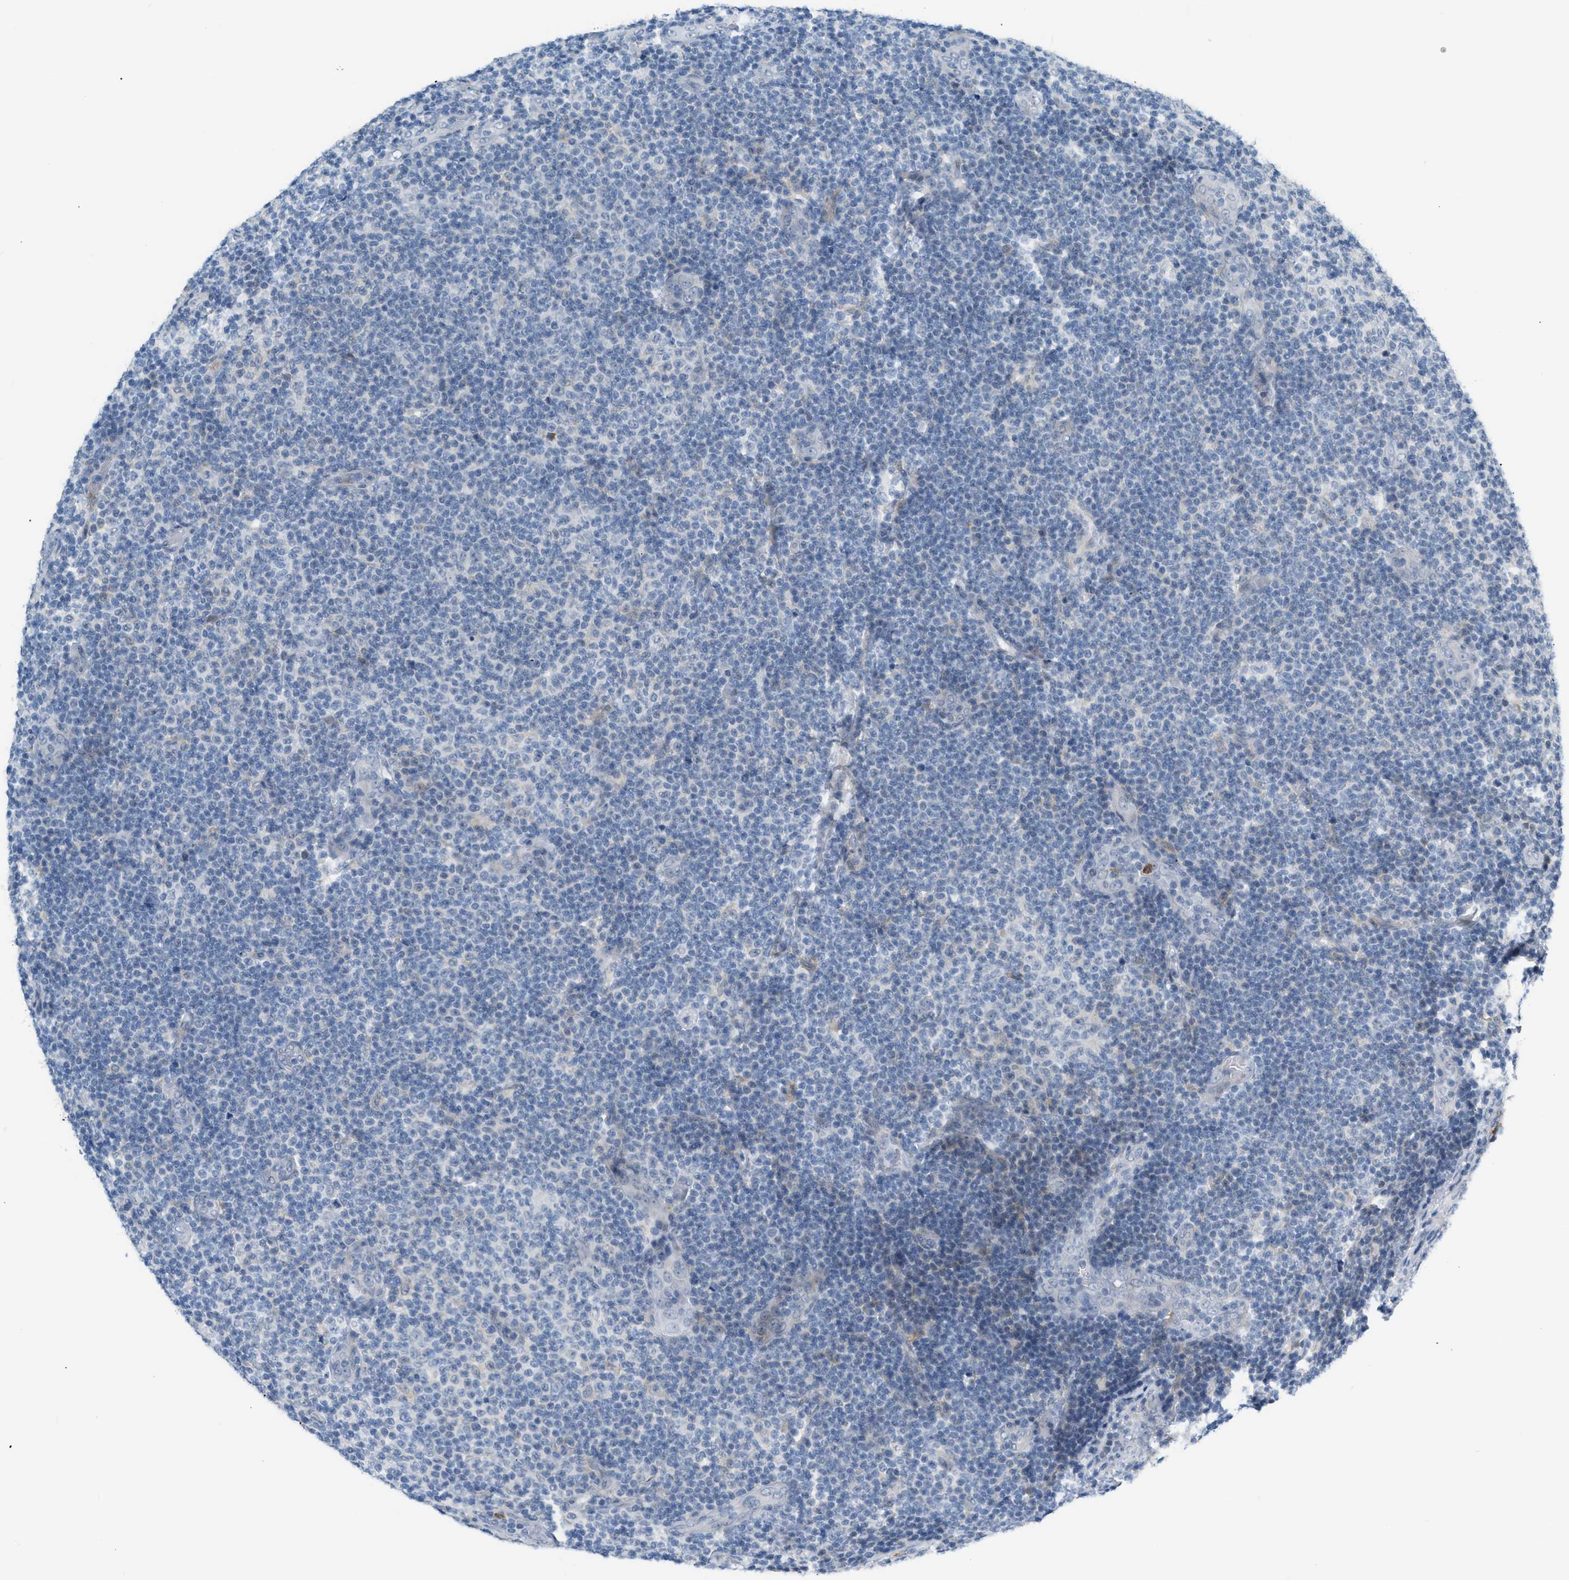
{"staining": {"intensity": "negative", "quantity": "none", "location": "none"}, "tissue": "lymphoma", "cell_type": "Tumor cells", "image_type": "cancer", "snomed": [{"axis": "morphology", "description": "Malignant lymphoma, non-Hodgkin's type, Low grade"}, {"axis": "topography", "description": "Lymph node"}], "caption": "This micrograph is of lymphoma stained with IHC to label a protein in brown with the nuclei are counter-stained blue. There is no positivity in tumor cells.", "gene": "ZNF408", "patient": {"sex": "male", "age": 83}}